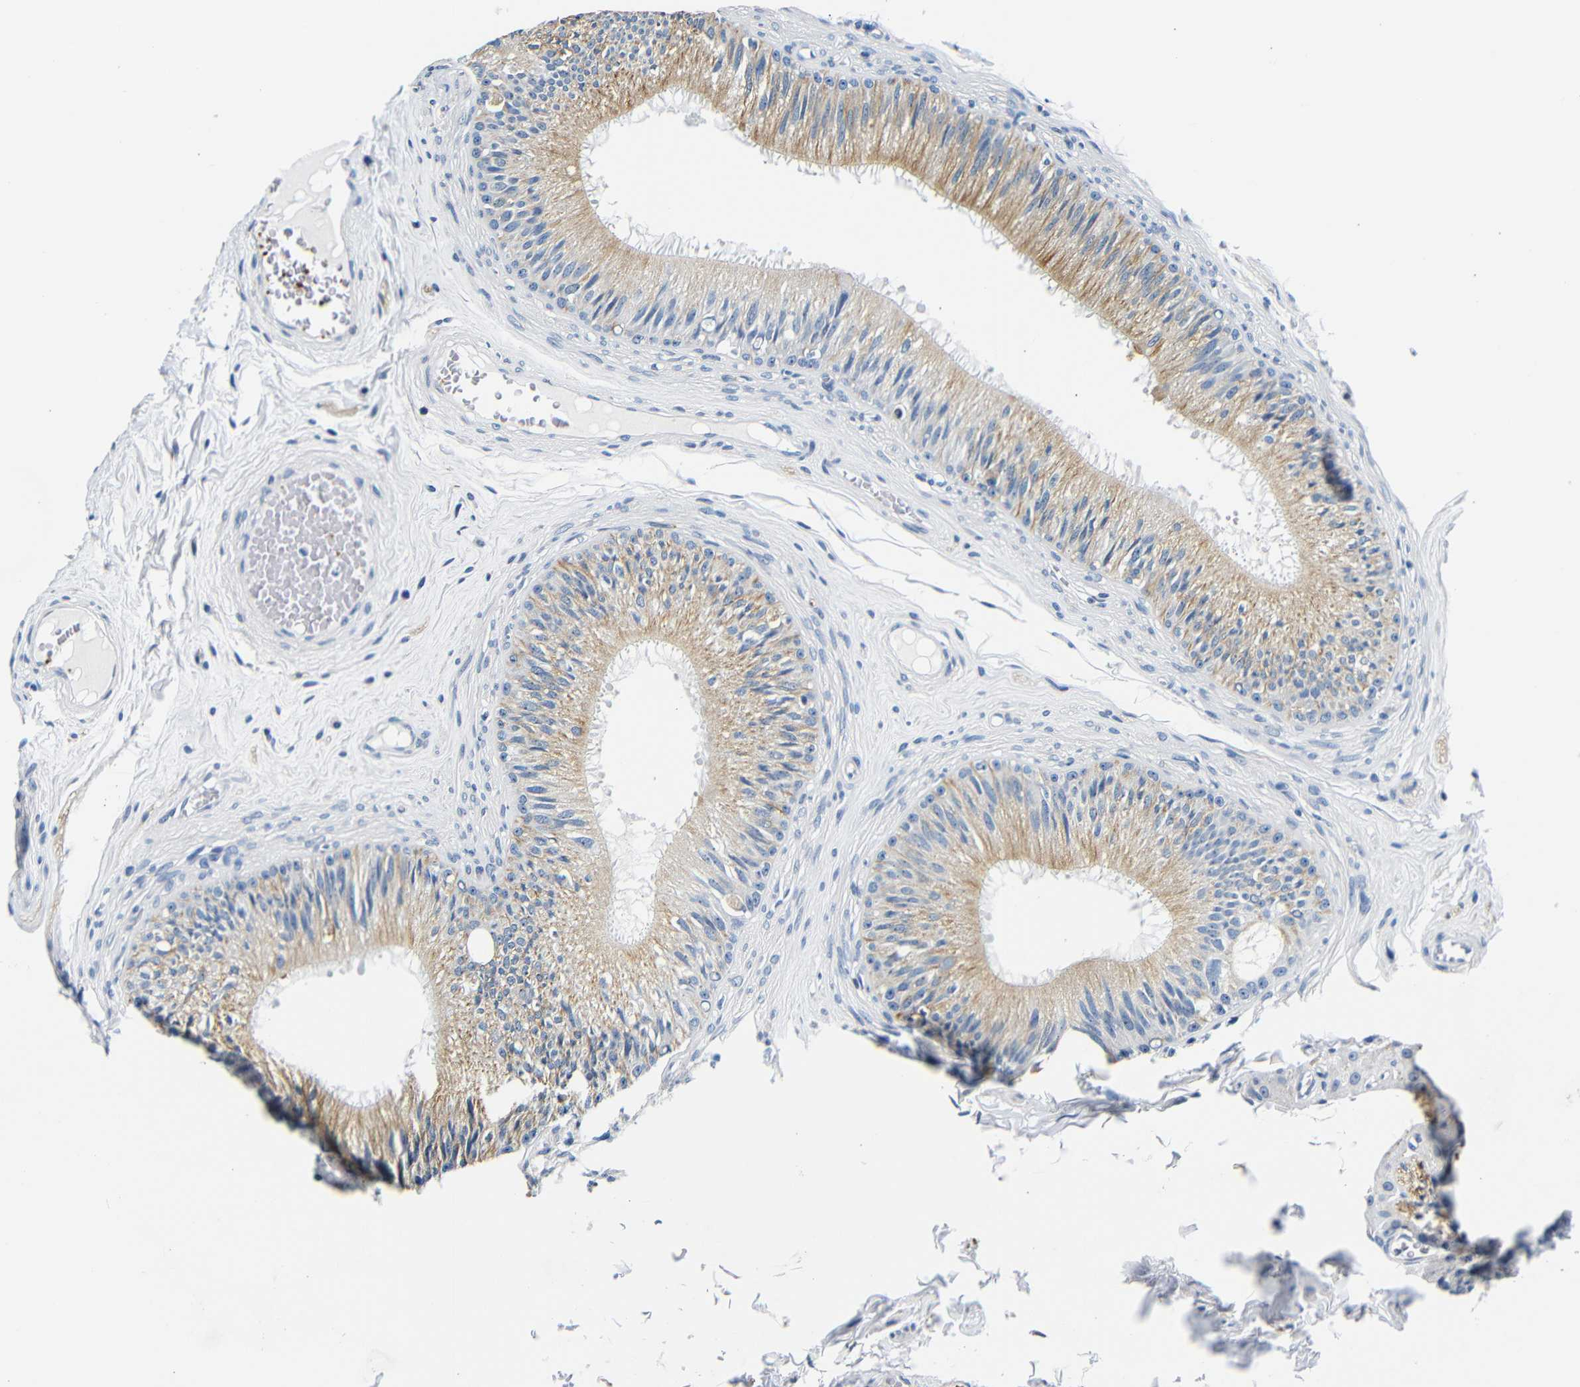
{"staining": {"intensity": "weak", "quantity": ">75%", "location": "cytoplasmic/membranous"}, "tissue": "epididymis", "cell_type": "Glandular cells", "image_type": "normal", "snomed": [{"axis": "morphology", "description": "Normal tissue, NOS"}, {"axis": "topography", "description": "Testis"}, {"axis": "topography", "description": "Epididymis"}], "caption": "Normal epididymis shows weak cytoplasmic/membranous staining in about >75% of glandular cells.", "gene": "GP1BA", "patient": {"sex": "male", "age": 36}}